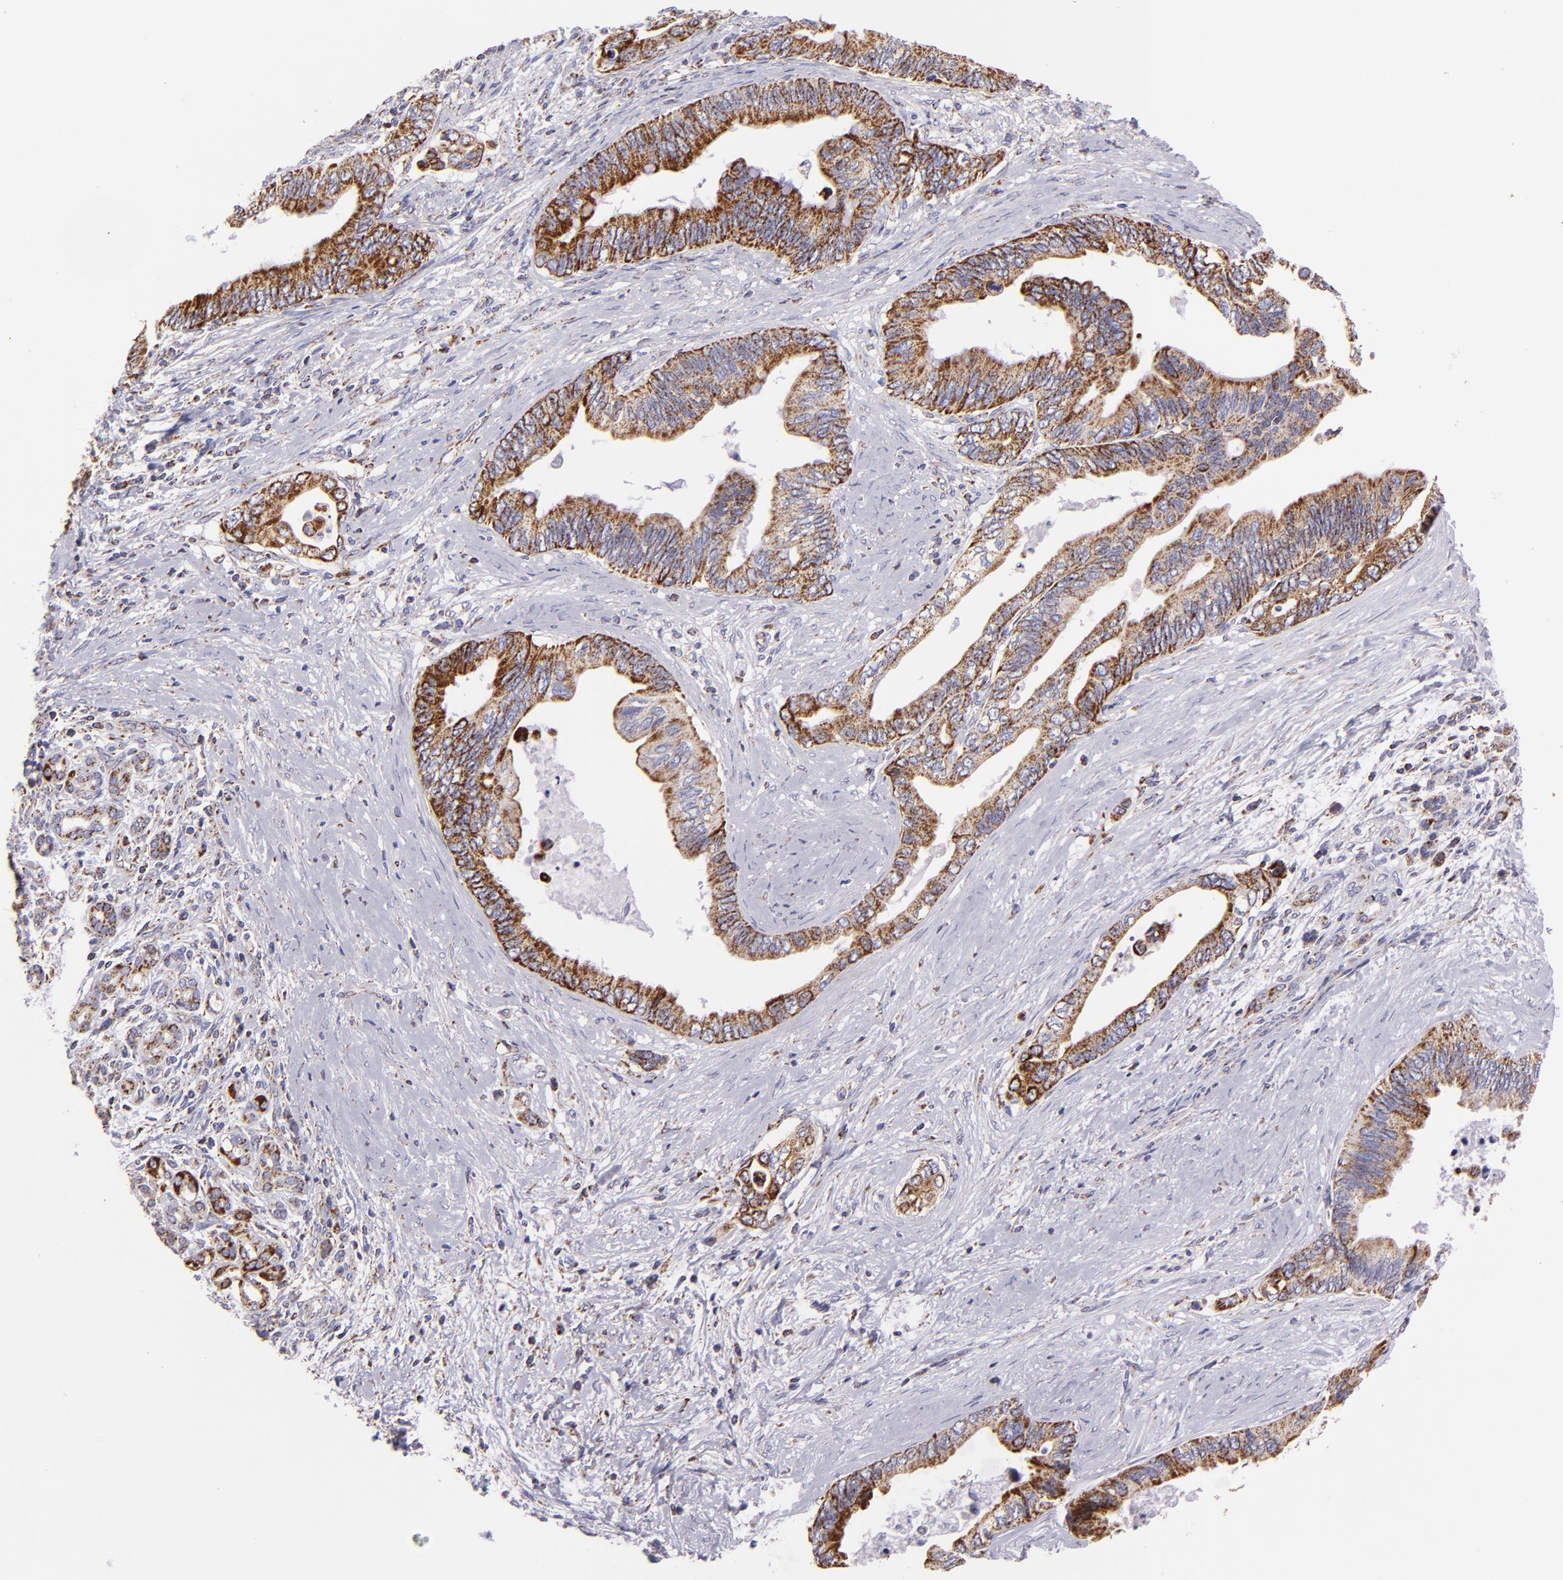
{"staining": {"intensity": "moderate", "quantity": ">75%", "location": "cytoplasmic/membranous"}, "tissue": "pancreatic cancer", "cell_type": "Tumor cells", "image_type": "cancer", "snomed": [{"axis": "morphology", "description": "Adenocarcinoma, NOS"}, {"axis": "topography", "description": "Pancreas"}], "caption": "Adenocarcinoma (pancreatic) stained for a protein (brown) demonstrates moderate cytoplasmic/membranous positive expression in about >75% of tumor cells.", "gene": "HSPD1", "patient": {"sex": "female", "age": 66}}